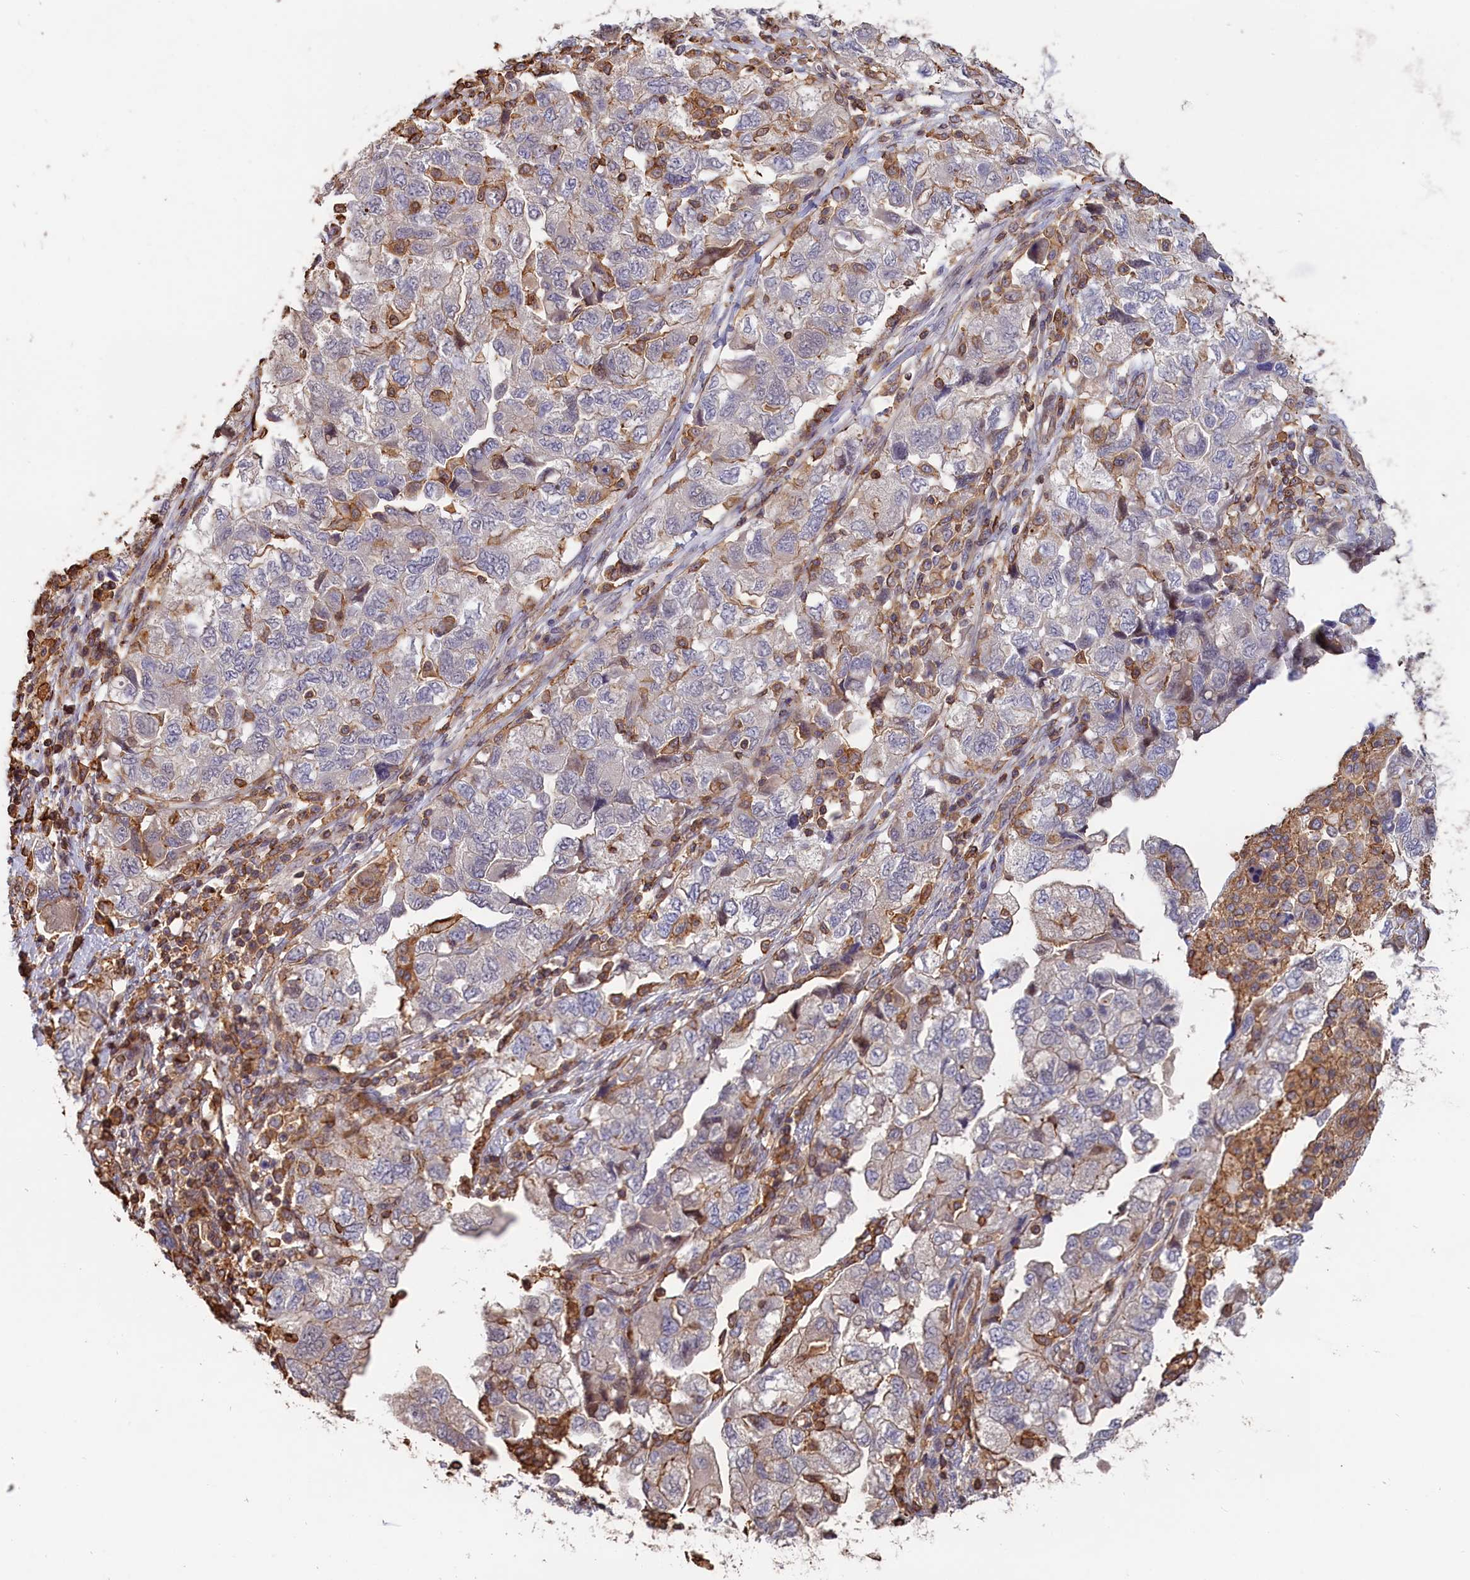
{"staining": {"intensity": "negative", "quantity": "none", "location": "none"}, "tissue": "ovarian cancer", "cell_type": "Tumor cells", "image_type": "cancer", "snomed": [{"axis": "morphology", "description": "Carcinoma, NOS"}, {"axis": "morphology", "description": "Cystadenocarcinoma, serous, NOS"}, {"axis": "topography", "description": "Ovary"}], "caption": "Immunohistochemistry (IHC) image of neoplastic tissue: human carcinoma (ovarian) stained with DAB (3,3'-diaminobenzidine) reveals no significant protein expression in tumor cells.", "gene": "ANKRD27", "patient": {"sex": "female", "age": 69}}